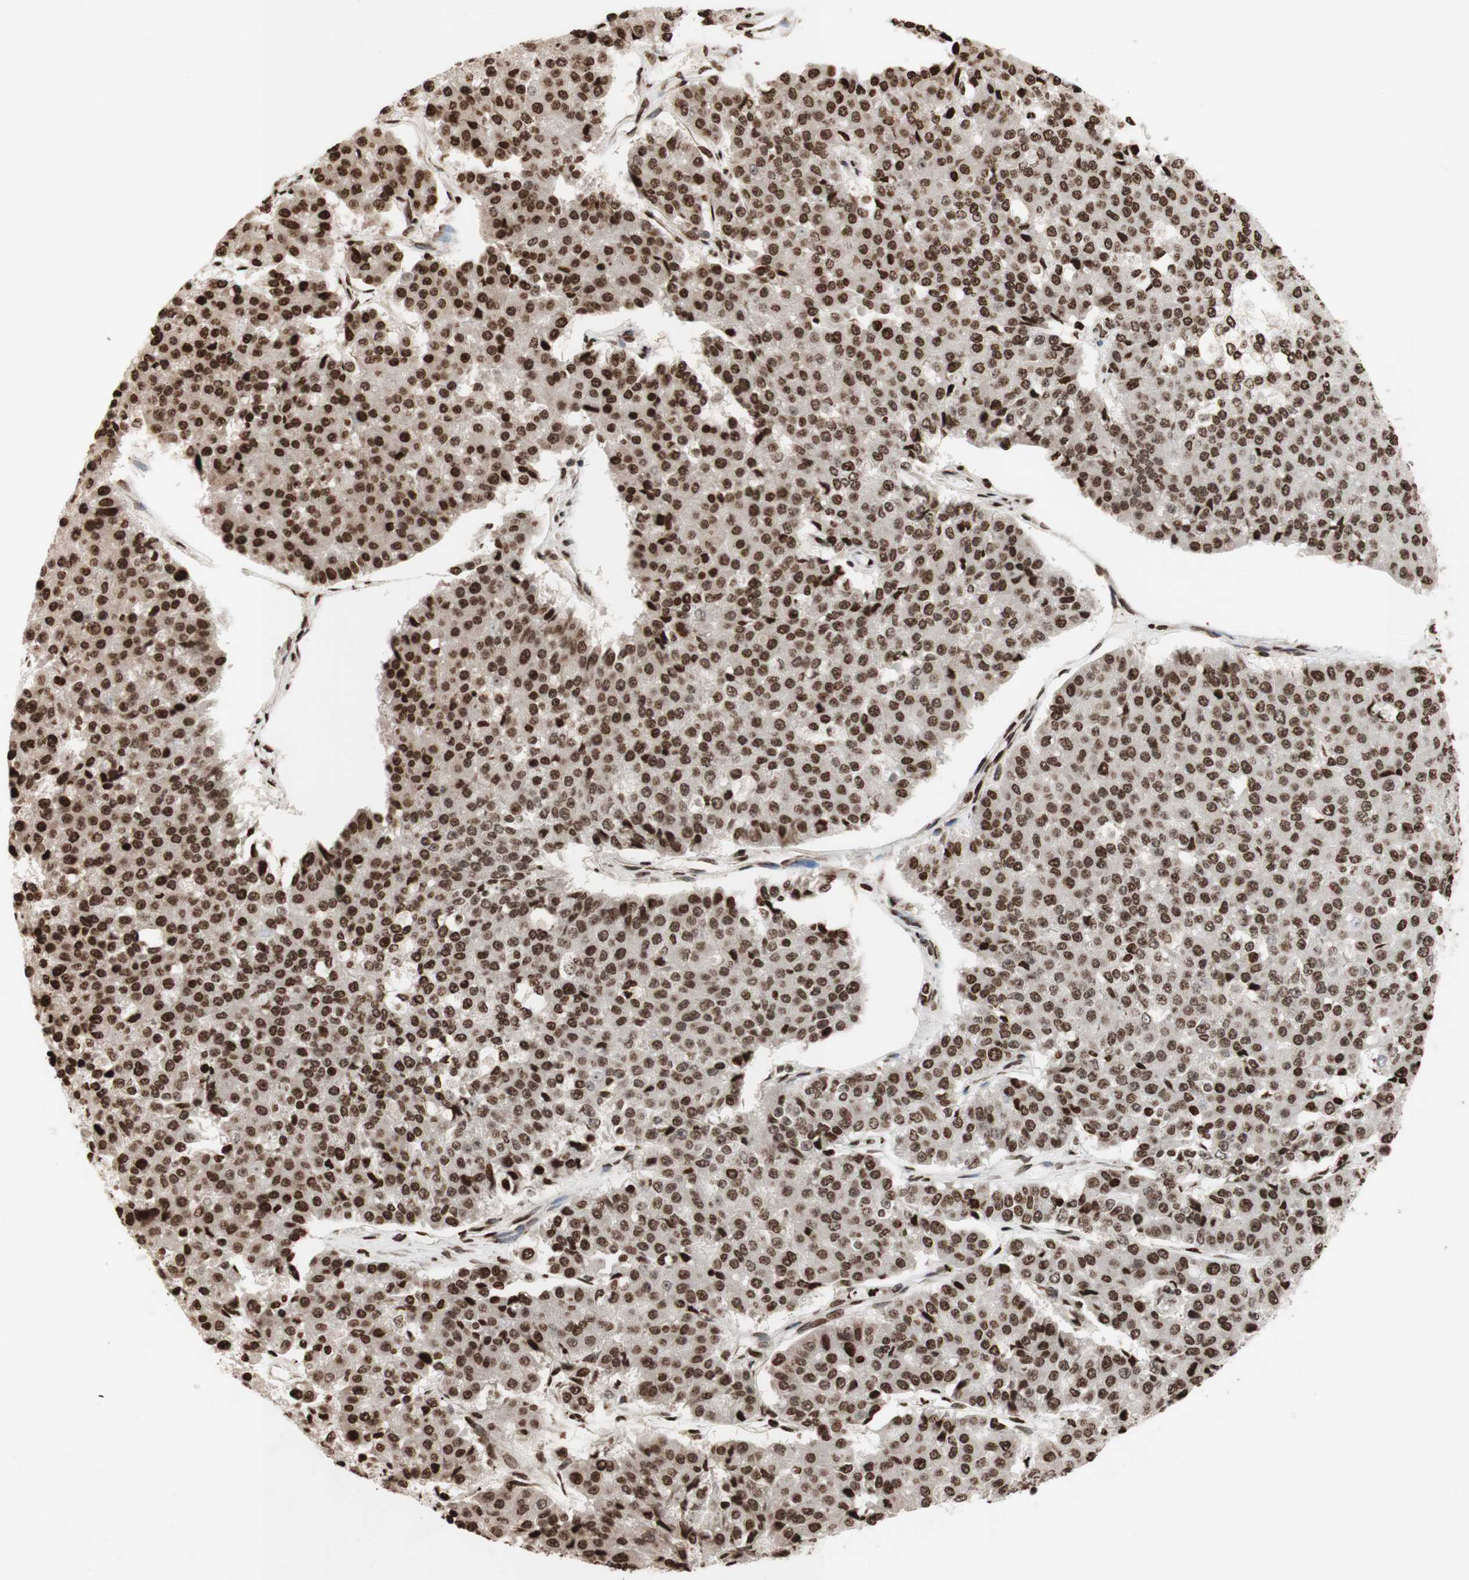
{"staining": {"intensity": "strong", "quantity": ">75%", "location": "nuclear"}, "tissue": "pancreatic cancer", "cell_type": "Tumor cells", "image_type": "cancer", "snomed": [{"axis": "morphology", "description": "Adenocarcinoma, NOS"}, {"axis": "topography", "description": "Pancreas"}], "caption": "IHC photomicrograph of human pancreatic cancer stained for a protein (brown), which exhibits high levels of strong nuclear staining in about >75% of tumor cells.", "gene": "NCOA3", "patient": {"sex": "male", "age": 50}}